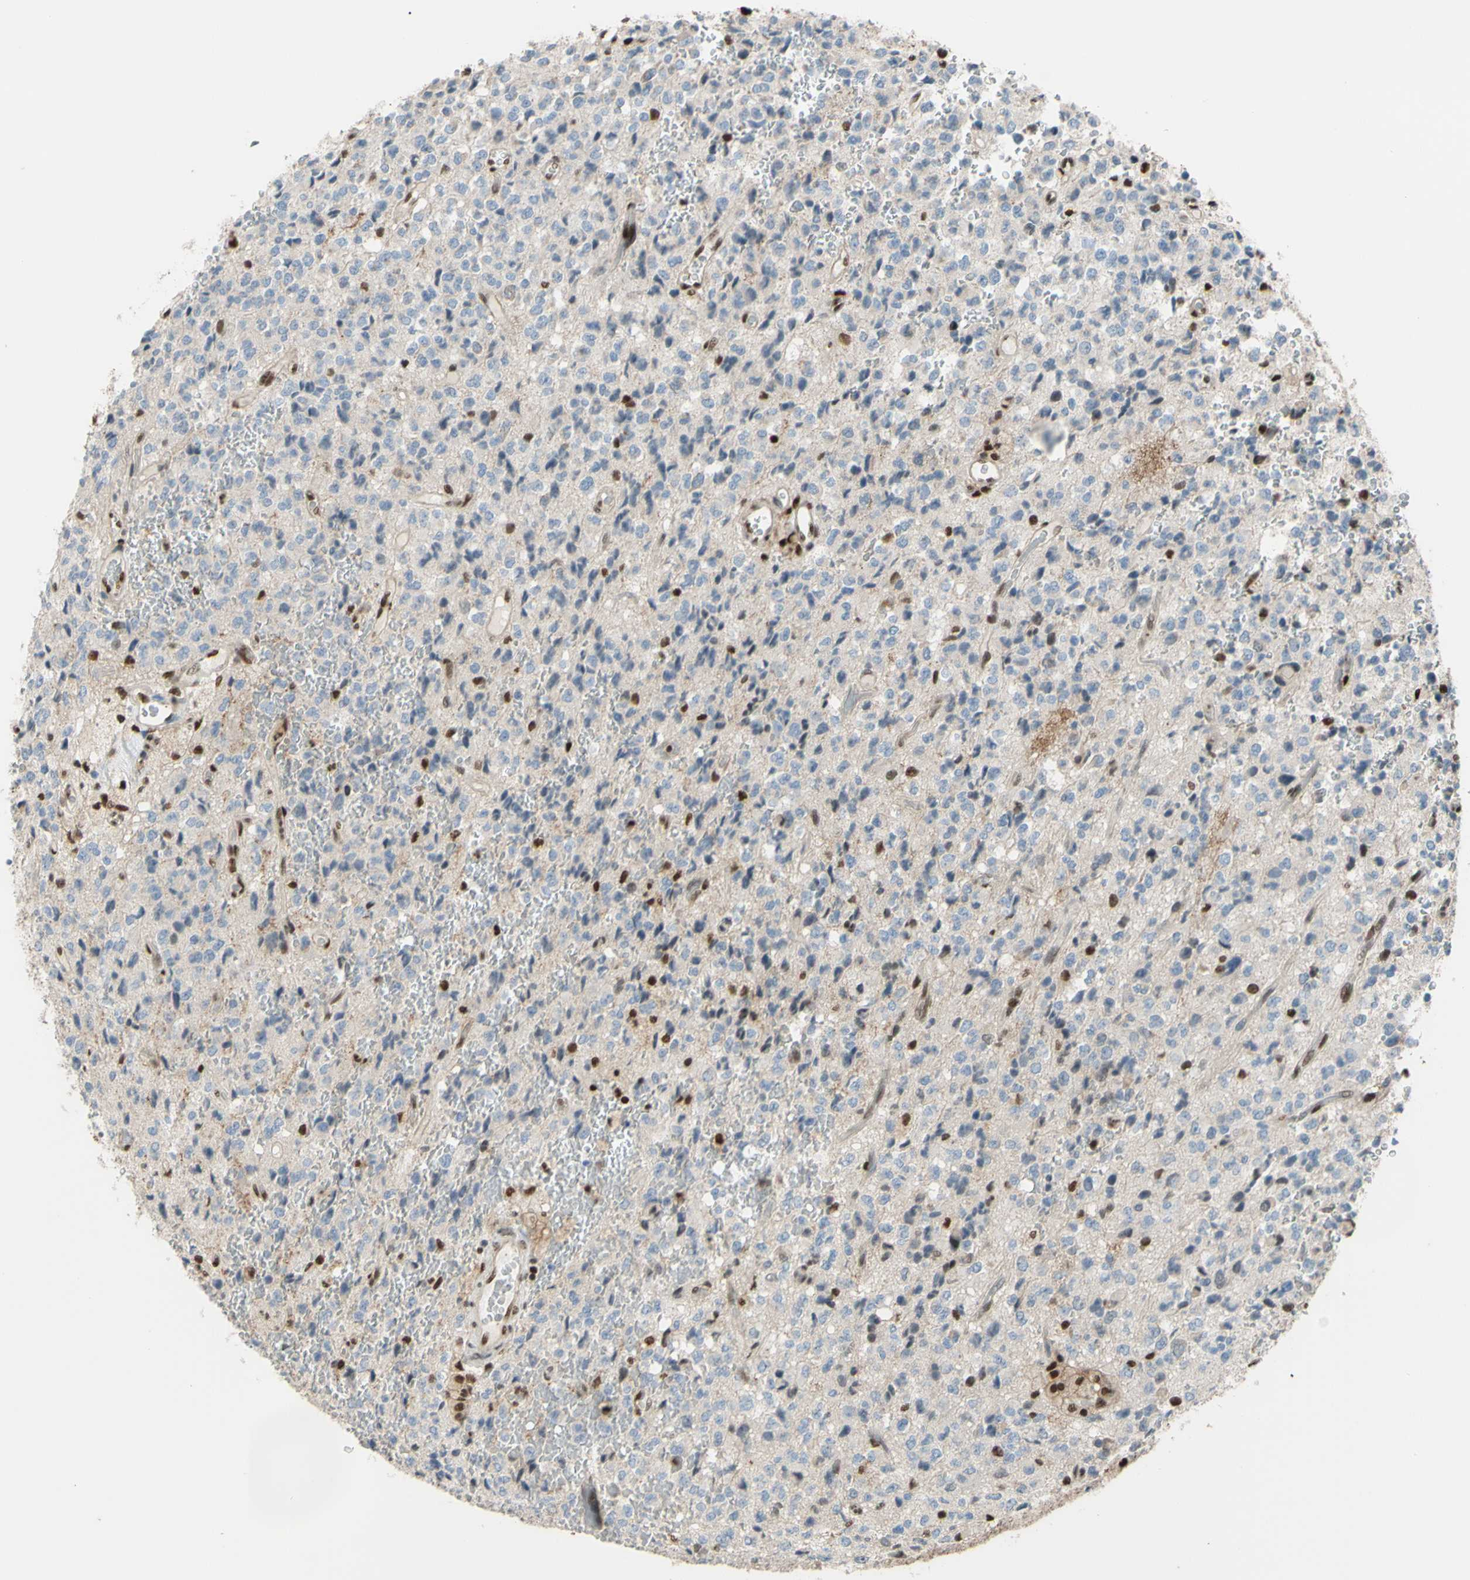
{"staining": {"intensity": "weak", "quantity": ">75%", "location": "cytoplasmic/membranous"}, "tissue": "glioma", "cell_type": "Tumor cells", "image_type": "cancer", "snomed": [{"axis": "morphology", "description": "Glioma, malignant, High grade"}, {"axis": "topography", "description": "pancreas cauda"}], "caption": "Human malignant high-grade glioma stained with a brown dye reveals weak cytoplasmic/membranous positive staining in about >75% of tumor cells.", "gene": "FKBP5", "patient": {"sex": "male", "age": 60}}